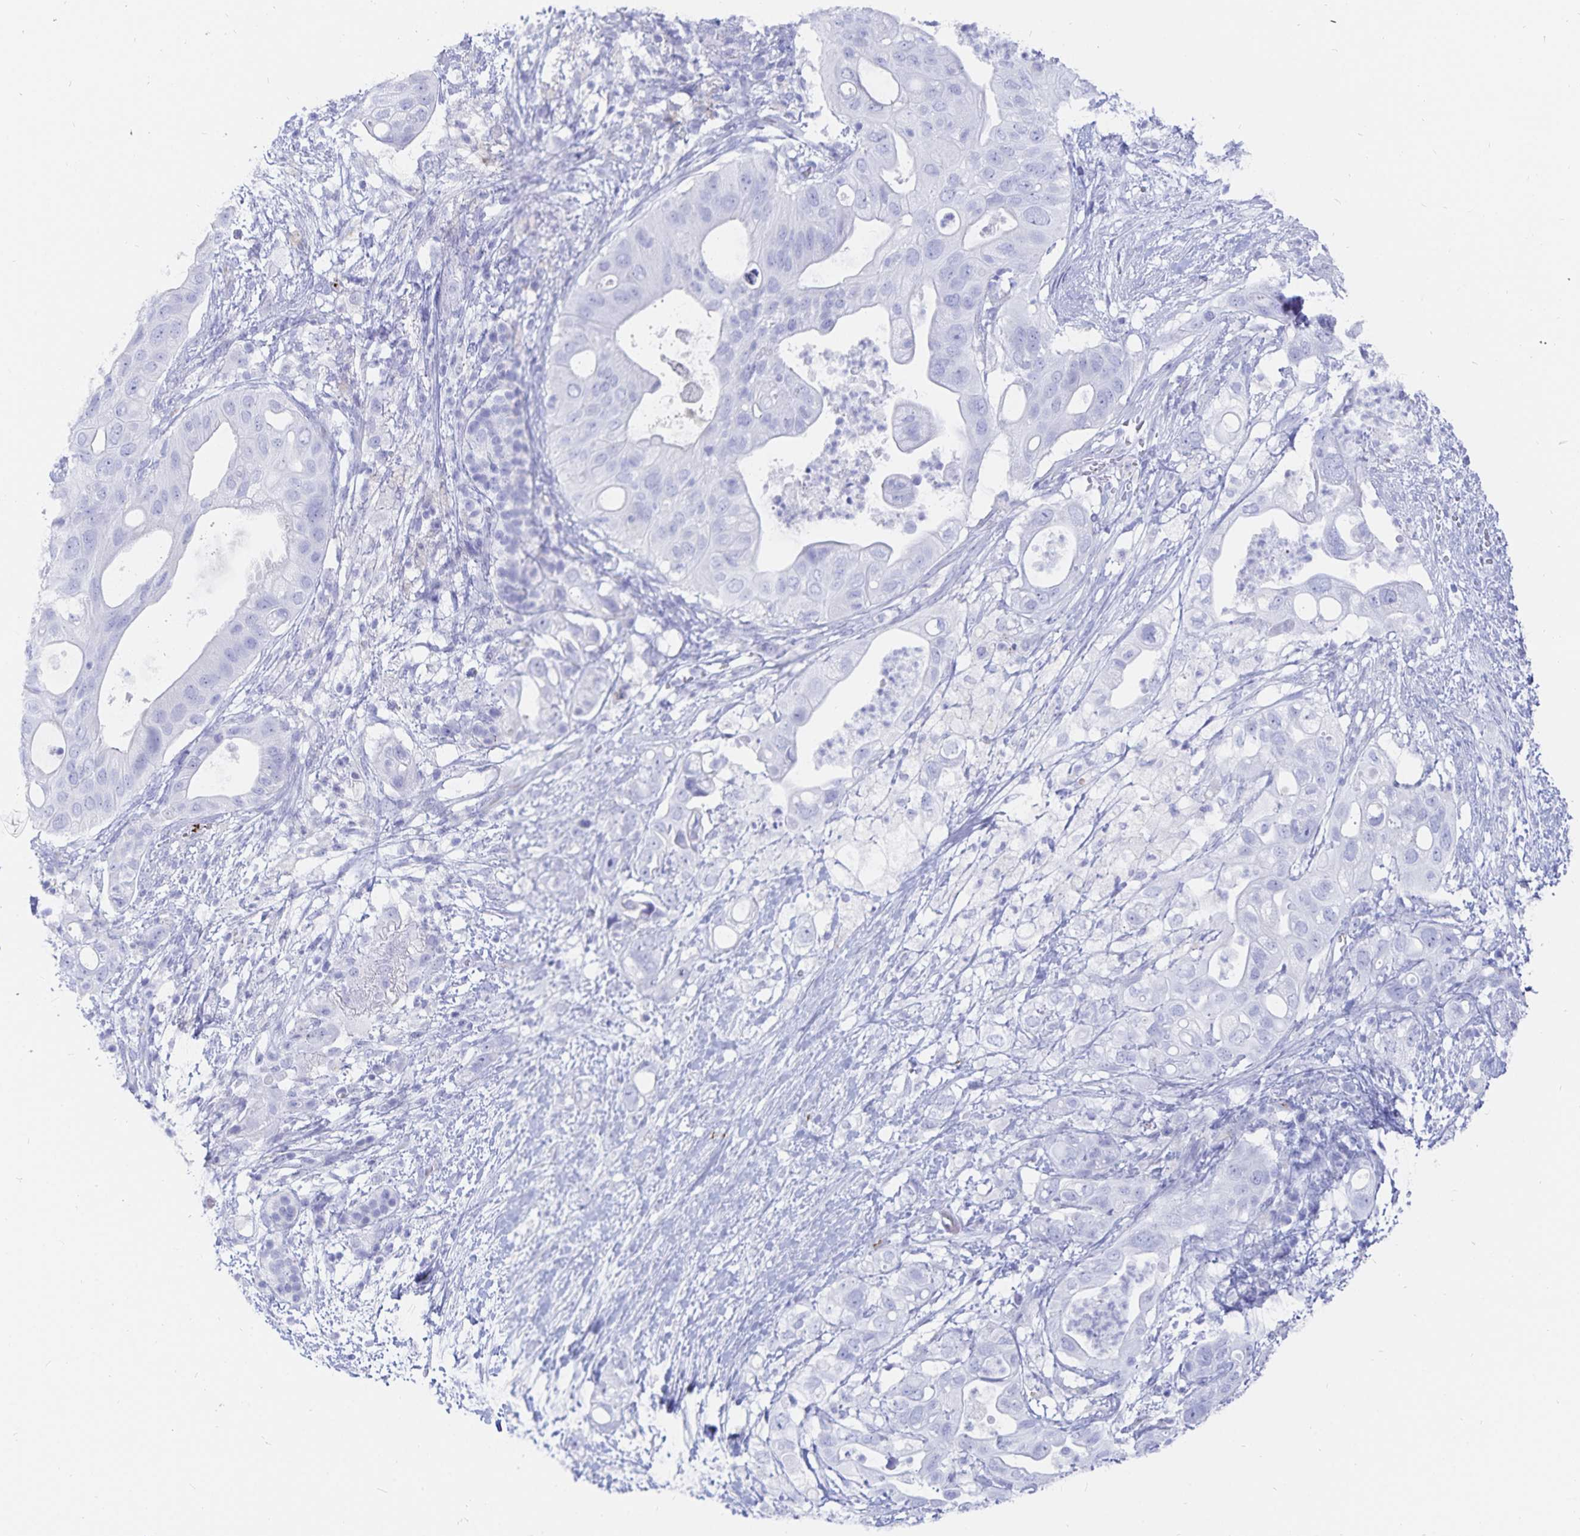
{"staining": {"intensity": "negative", "quantity": "none", "location": "none"}, "tissue": "pancreatic cancer", "cell_type": "Tumor cells", "image_type": "cancer", "snomed": [{"axis": "morphology", "description": "Adenocarcinoma, NOS"}, {"axis": "topography", "description": "Pancreas"}], "caption": "Immunohistochemical staining of pancreatic adenocarcinoma reveals no significant expression in tumor cells.", "gene": "INSL5", "patient": {"sex": "female", "age": 72}}